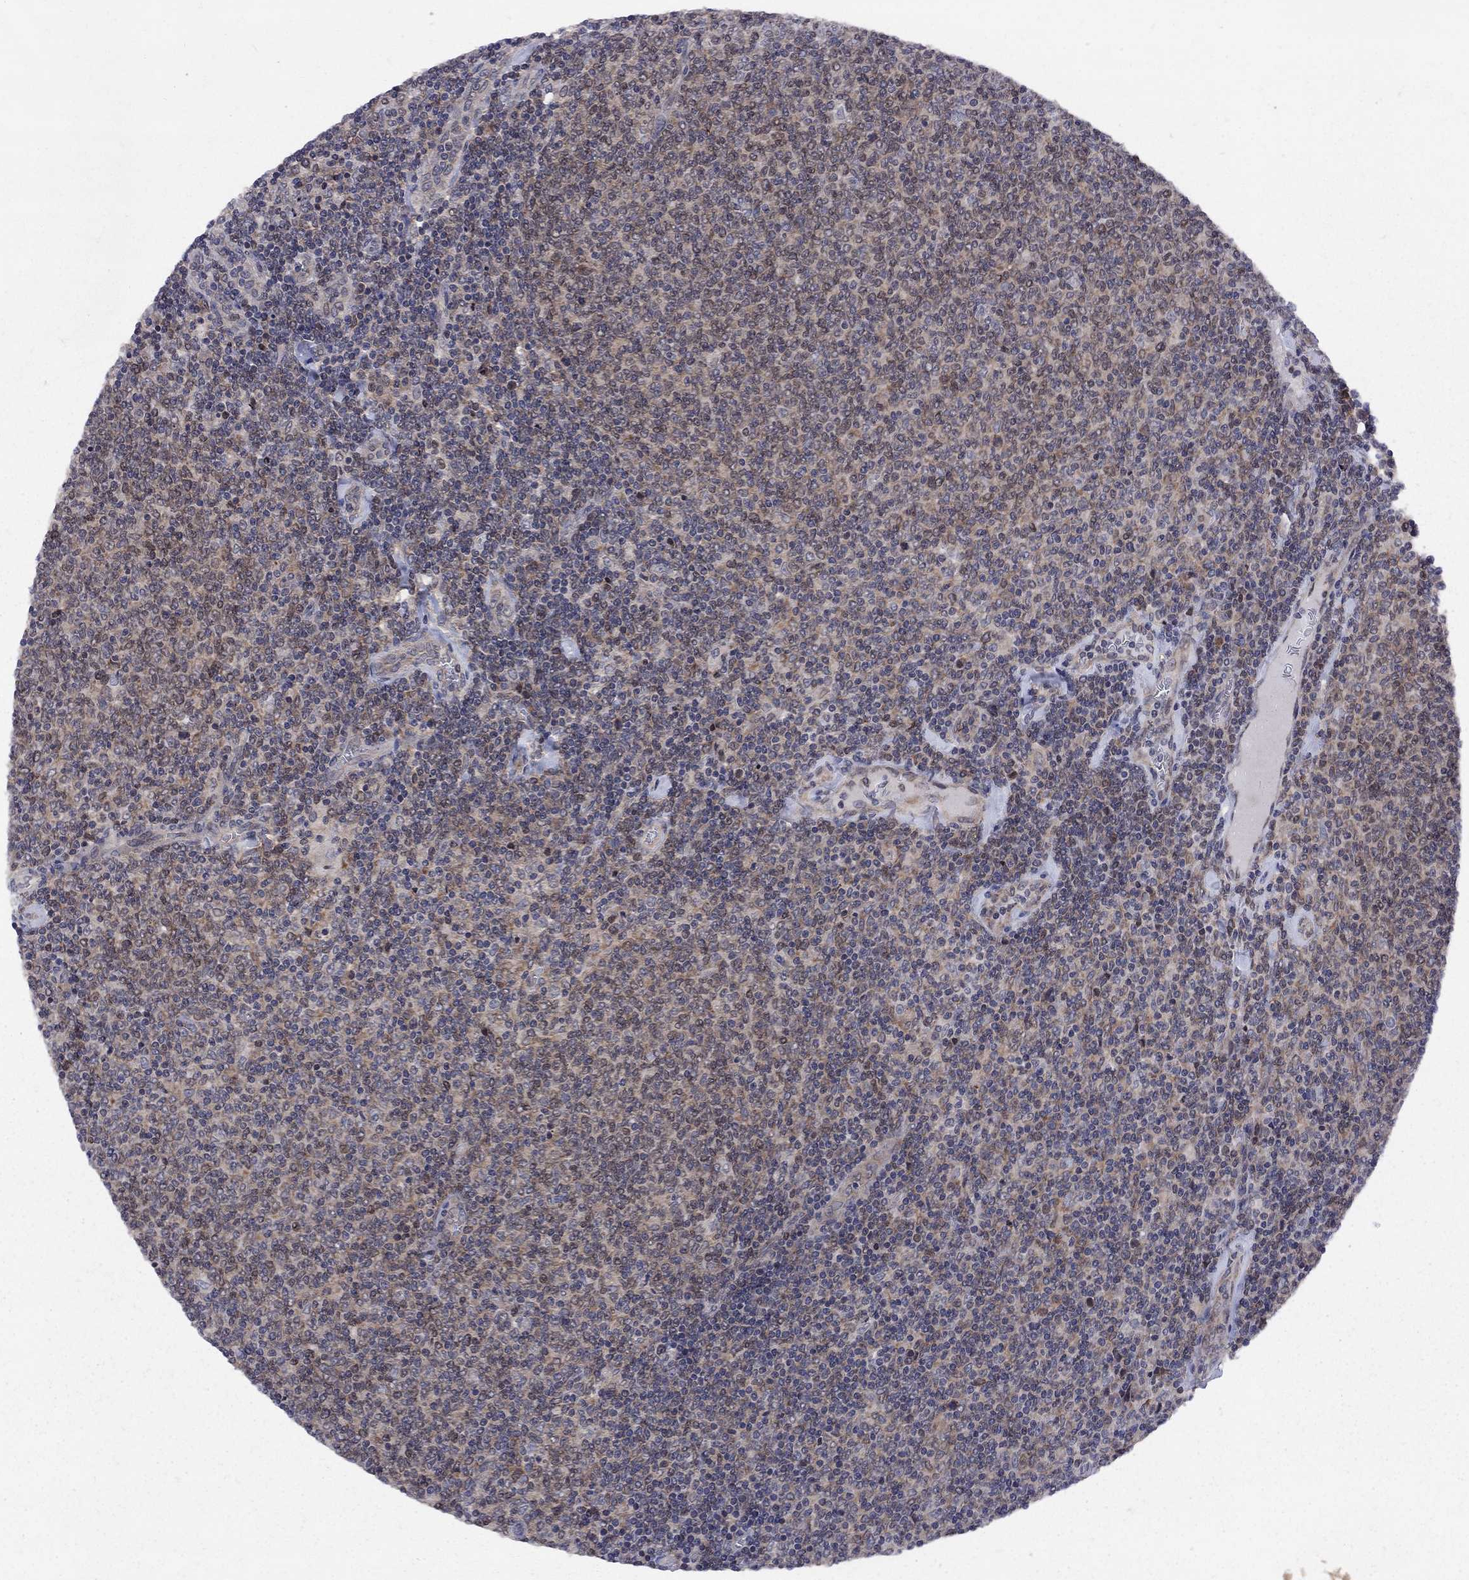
{"staining": {"intensity": "weak", "quantity": ">75%", "location": "cytoplasmic/membranous"}, "tissue": "lymphoma", "cell_type": "Tumor cells", "image_type": "cancer", "snomed": [{"axis": "morphology", "description": "Malignant lymphoma, non-Hodgkin's type, Low grade"}, {"axis": "topography", "description": "Lymph node"}], "caption": "Lymphoma was stained to show a protein in brown. There is low levels of weak cytoplasmic/membranous staining in approximately >75% of tumor cells.", "gene": "CNOT11", "patient": {"sex": "male", "age": 52}}